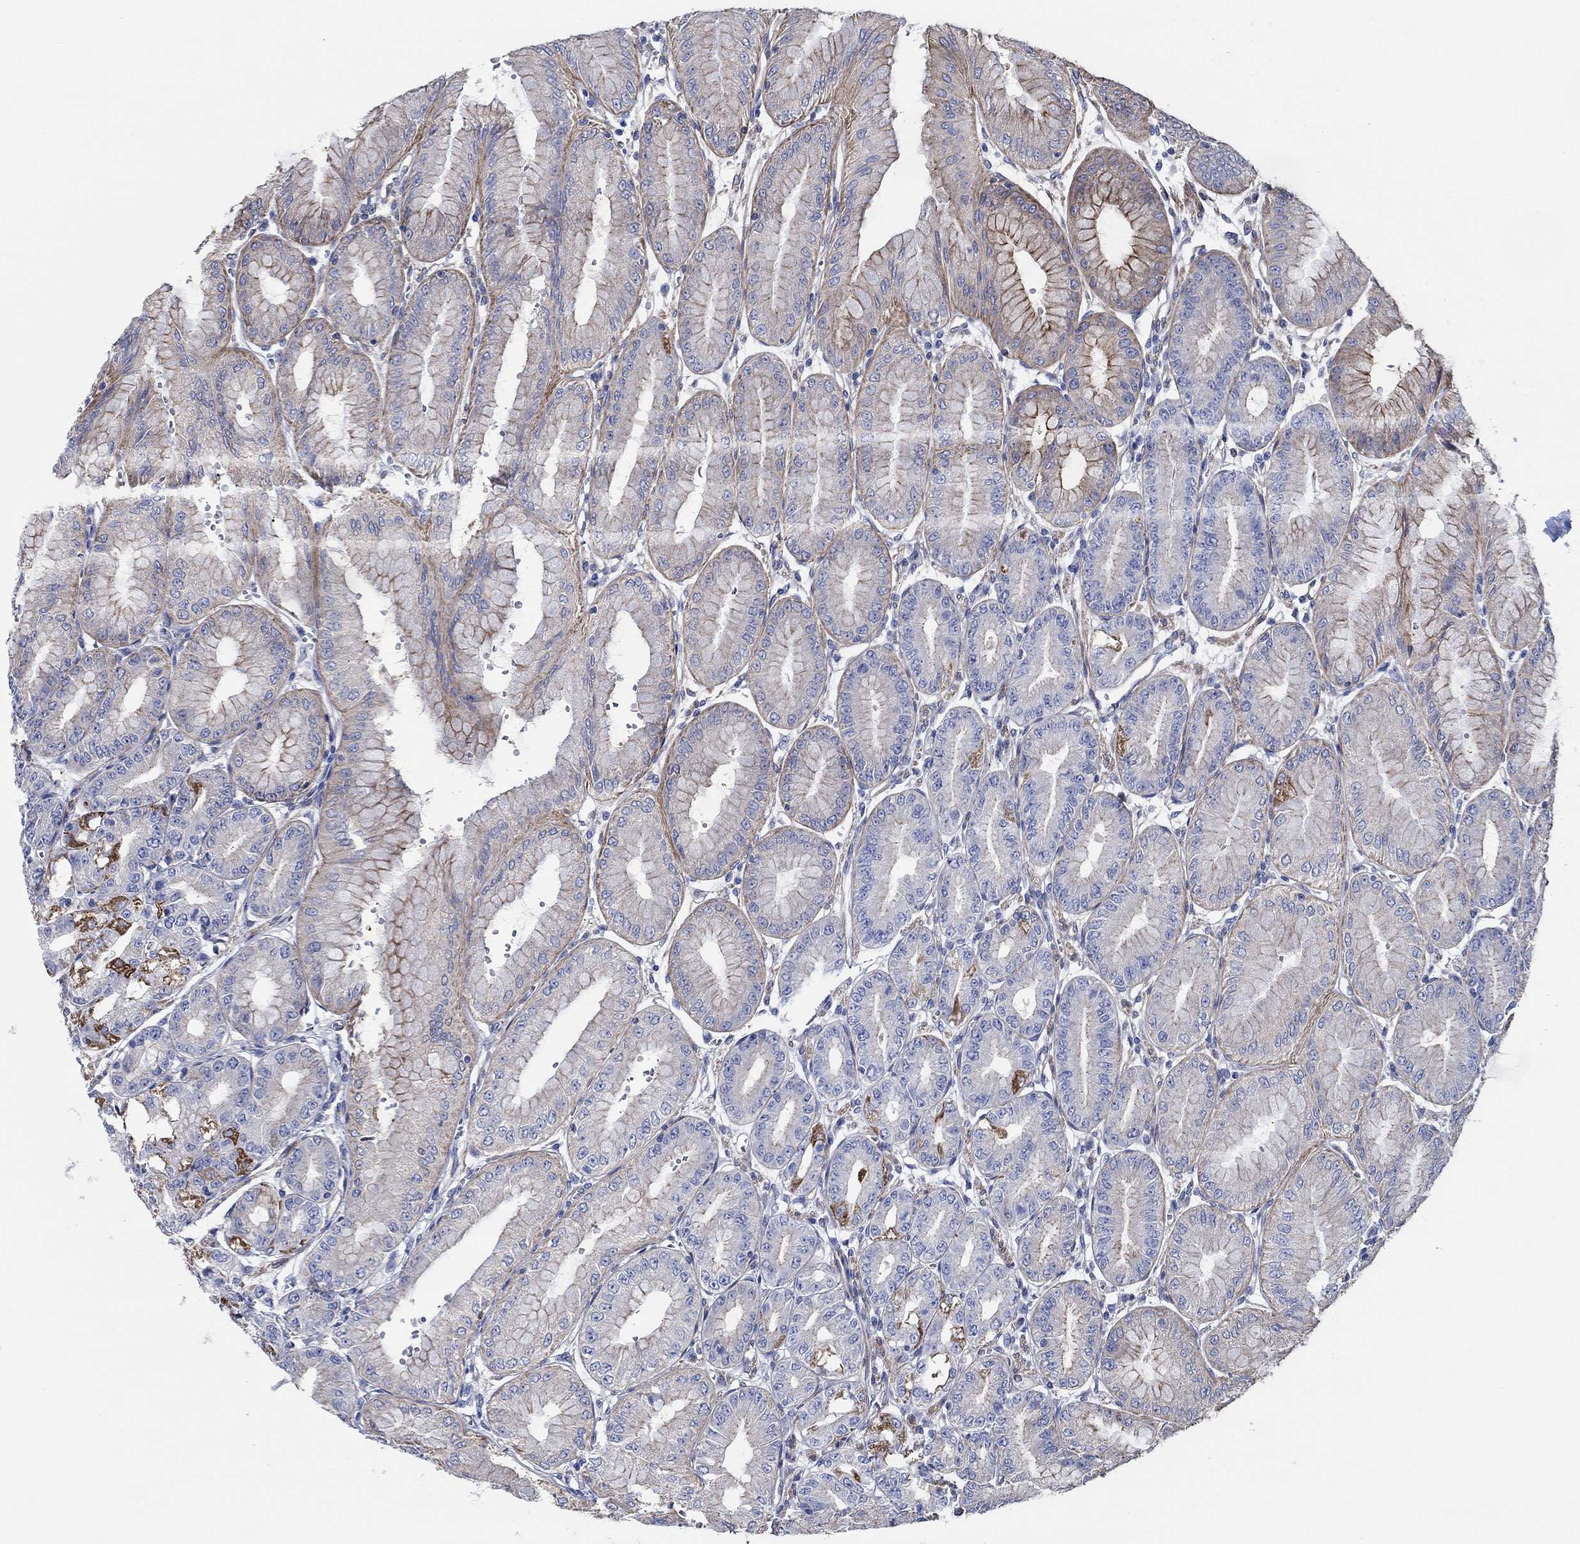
{"staining": {"intensity": "strong", "quantity": "25%-75%", "location": "cytoplasmic/membranous"}, "tissue": "stomach", "cell_type": "Glandular cells", "image_type": "normal", "snomed": [{"axis": "morphology", "description": "Normal tissue, NOS"}, {"axis": "topography", "description": "Stomach, lower"}], "caption": "Unremarkable stomach shows strong cytoplasmic/membranous expression in about 25%-75% of glandular cells, visualized by immunohistochemistry. The protein of interest is stained brown, and the nuclei are stained in blue (DAB (3,3'-diaminobenzidine) IHC with brightfield microscopy, high magnification).", "gene": "FMN1", "patient": {"sex": "male", "age": 71}}